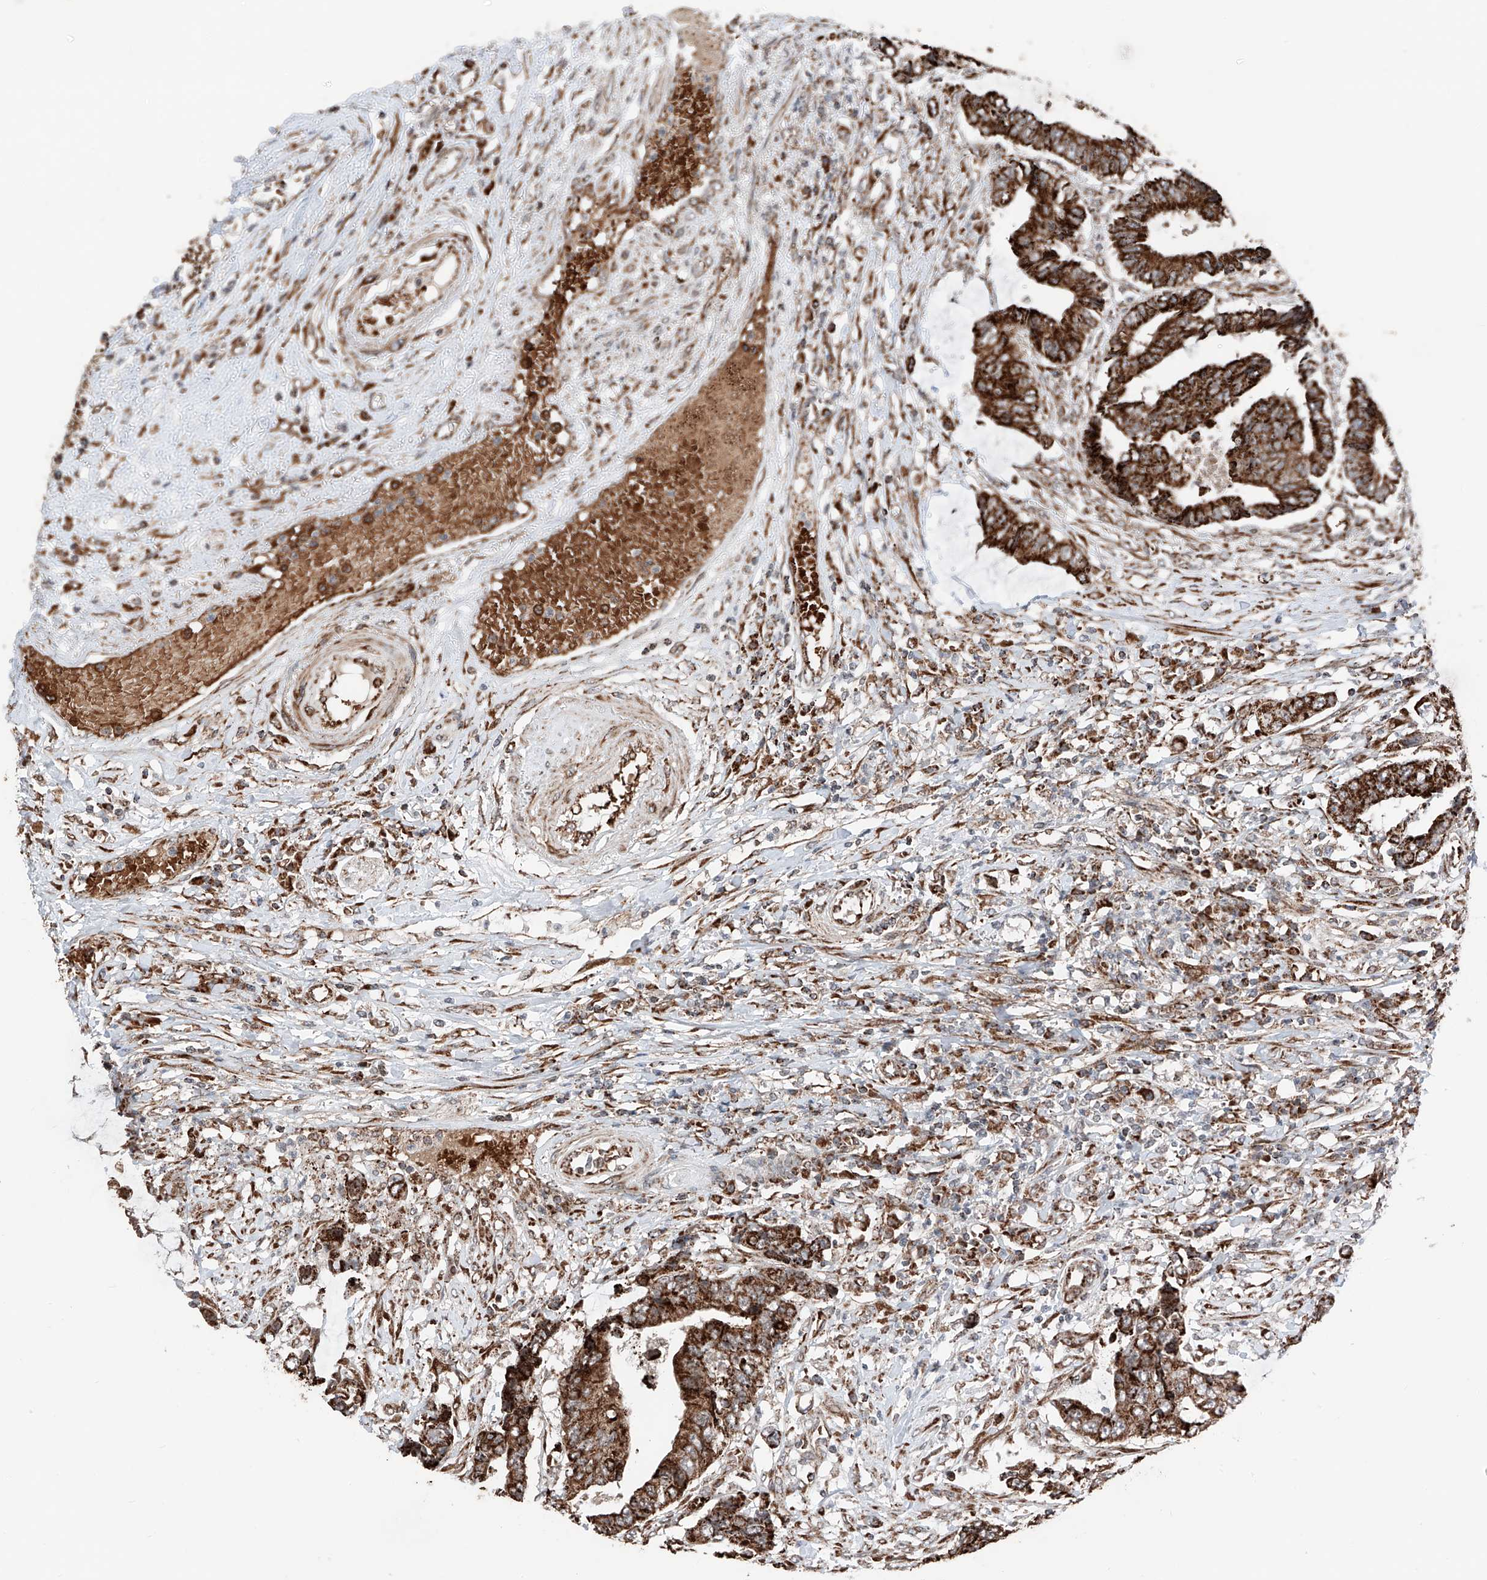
{"staining": {"intensity": "strong", "quantity": ">75%", "location": "cytoplasmic/membranous"}, "tissue": "colorectal cancer", "cell_type": "Tumor cells", "image_type": "cancer", "snomed": [{"axis": "morphology", "description": "Adenocarcinoma, NOS"}, {"axis": "topography", "description": "Rectum"}], "caption": "Adenocarcinoma (colorectal) was stained to show a protein in brown. There is high levels of strong cytoplasmic/membranous staining in approximately >75% of tumor cells. The protein of interest is stained brown, and the nuclei are stained in blue (DAB IHC with brightfield microscopy, high magnification).", "gene": "ZSCAN29", "patient": {"sex": "male", "age": 84}}